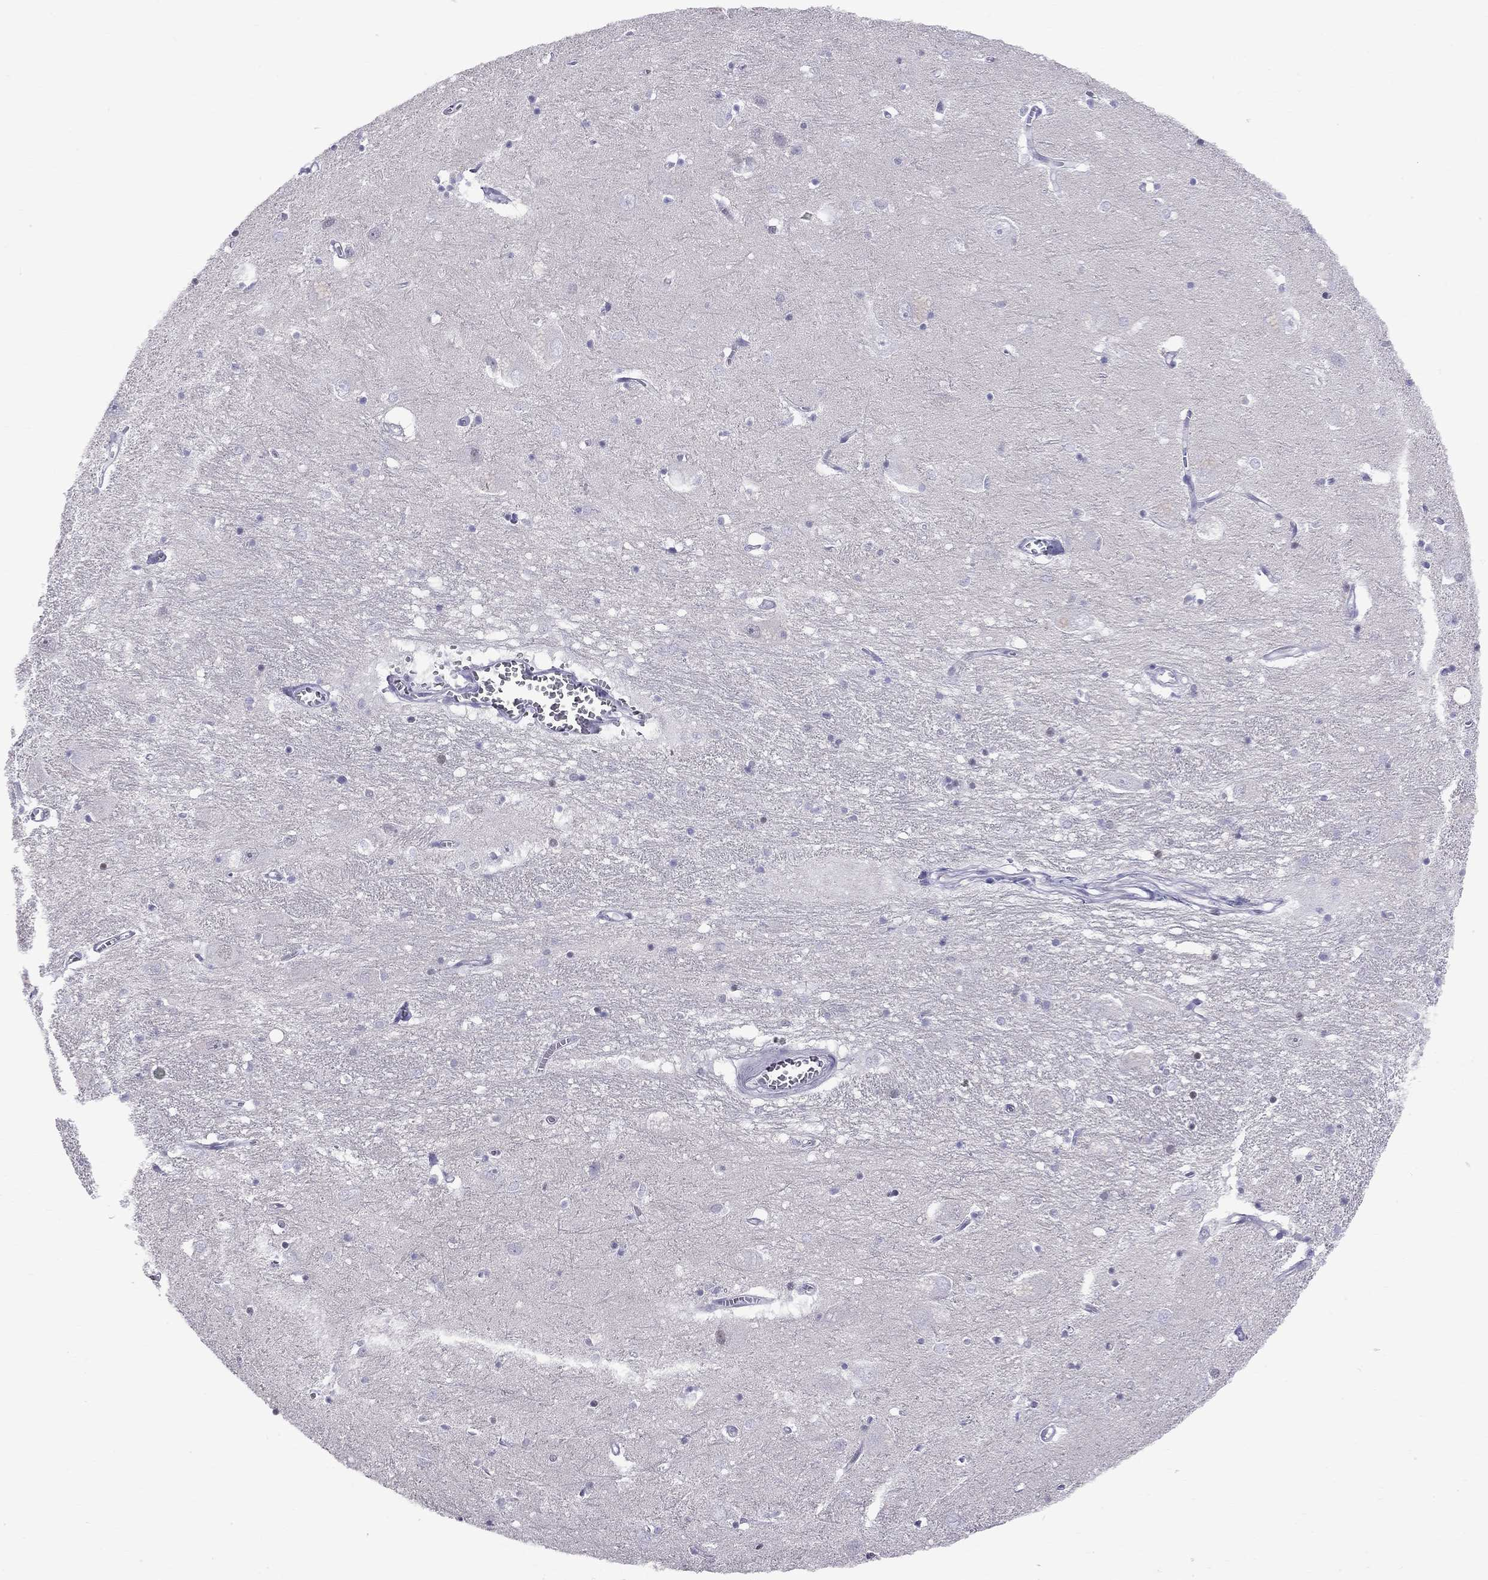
{"staining": {"intensity": "negative", "quantity": "none", "location": "none"}, "tissue": "caudate", "cell_type": "Glial cells", "image_type": "normal", "snomed": [{"axis": "morphology", "description": "Normal tissue, NOS"}, {"axis": "topography", "description": "Lateral ventricle wall"}], "caption": "IHC histopathology image of benign caudate: human caudate stained with DAB demonstrates no significant protein positivity in glial cells. Brightfield microscopy of IHC stained with DAB (3,3'-diaminobenzidine) (brown) and hematoxylin (blue), captured at high magnification.", "gene": "MUC15", "patient": {"sex": "male", "age": 54}}